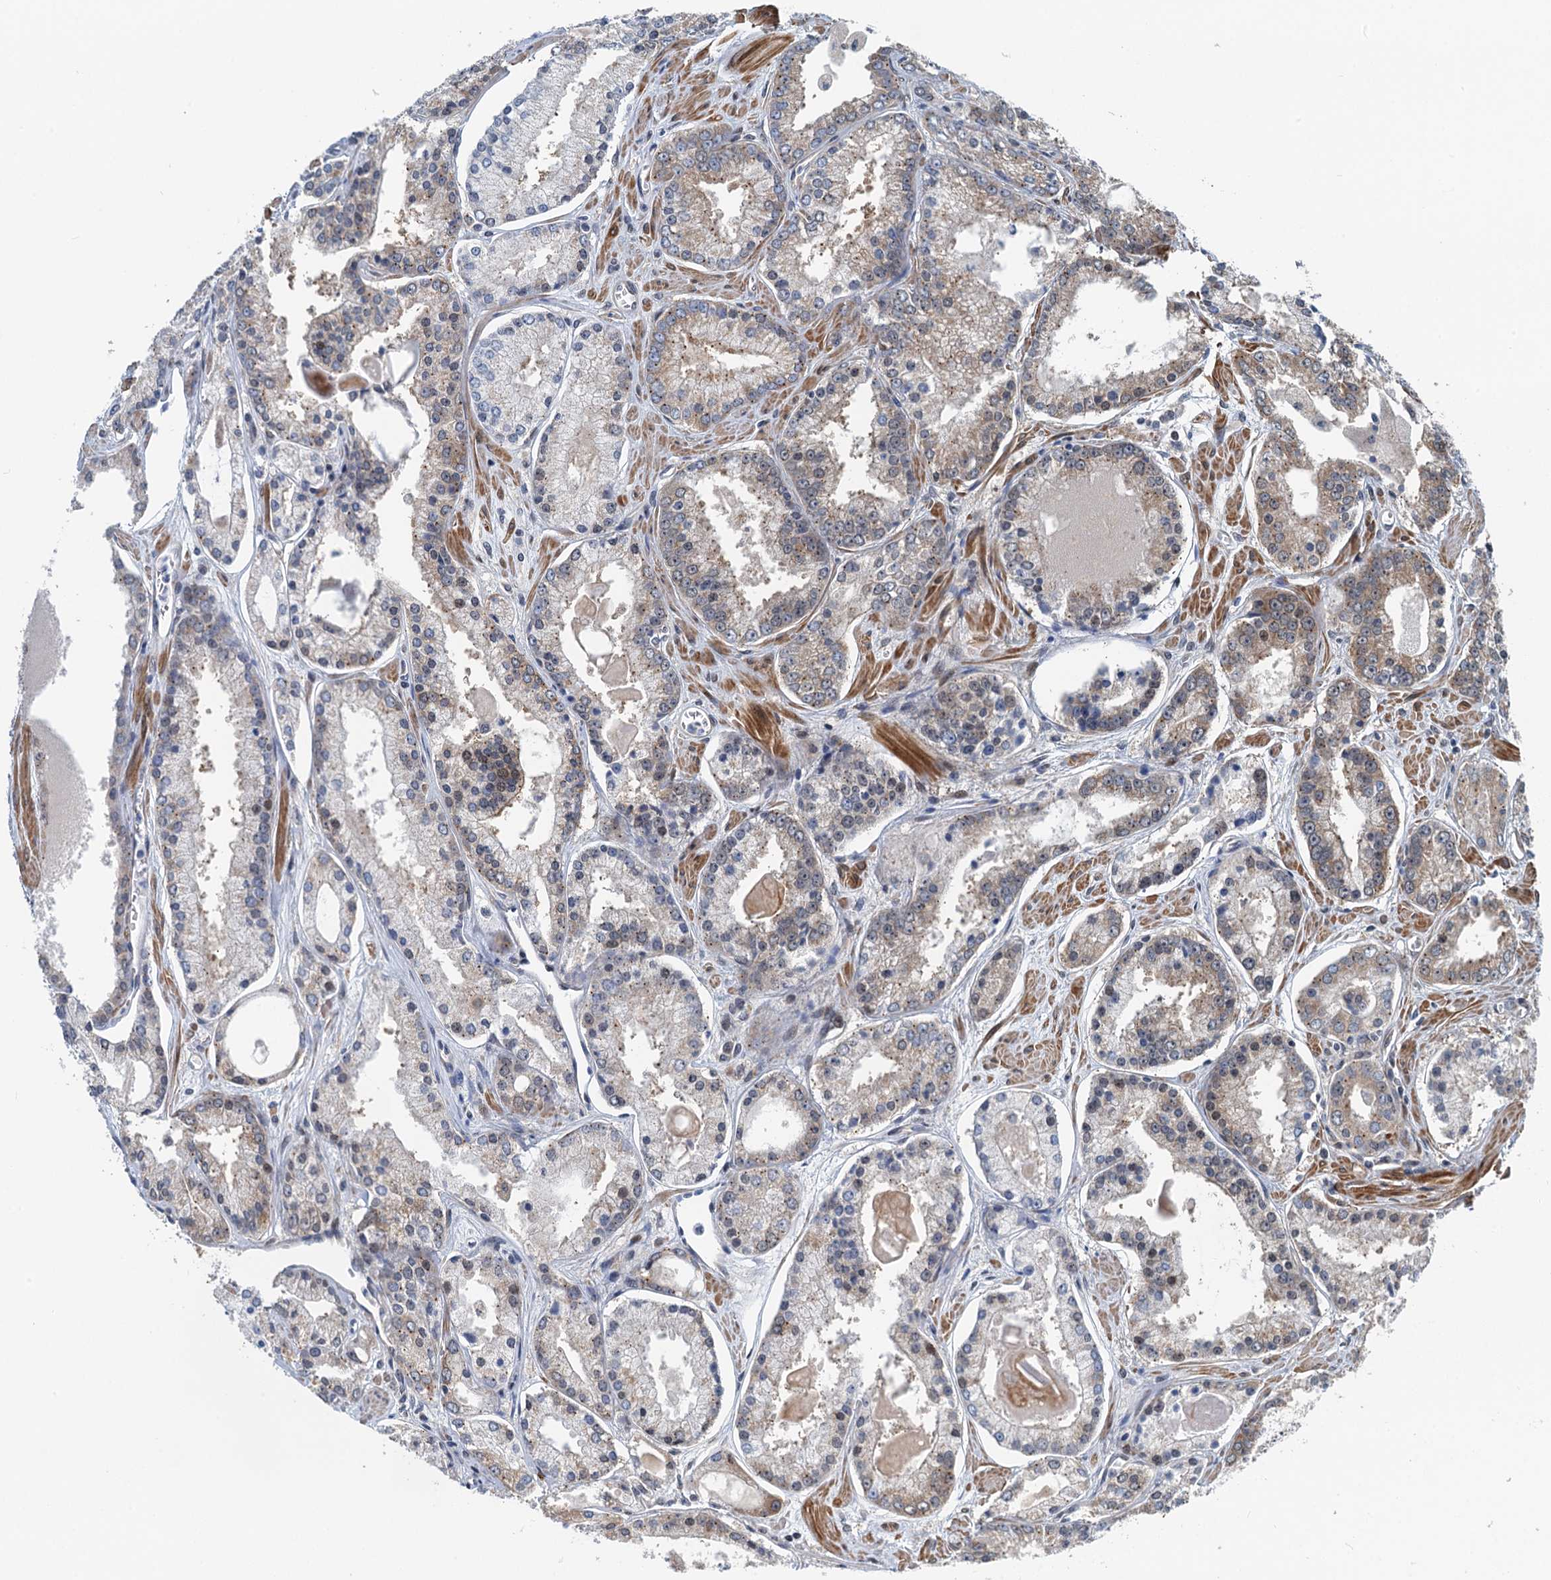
{"staining": {"intensity": "weak", "quantity": "<25%", "location": "cytoplasmic/membranous"}, "tissue": "prostate cancer", "cell_type": "Tumor cells", "image_type": "cancer", "snomed": [{"axis": "morphology", "description": "Adenocarcinoma, Low grade"}, {"axis": "topography", "description": "Prostate"}], "caption": "Prostate low-grade adenocarcinoma stained for a protein using immunohistochemistry displays no staining tumor cells.", "gene": "DYNC2I2", "patient": {"sex": "male", "age": 54}}